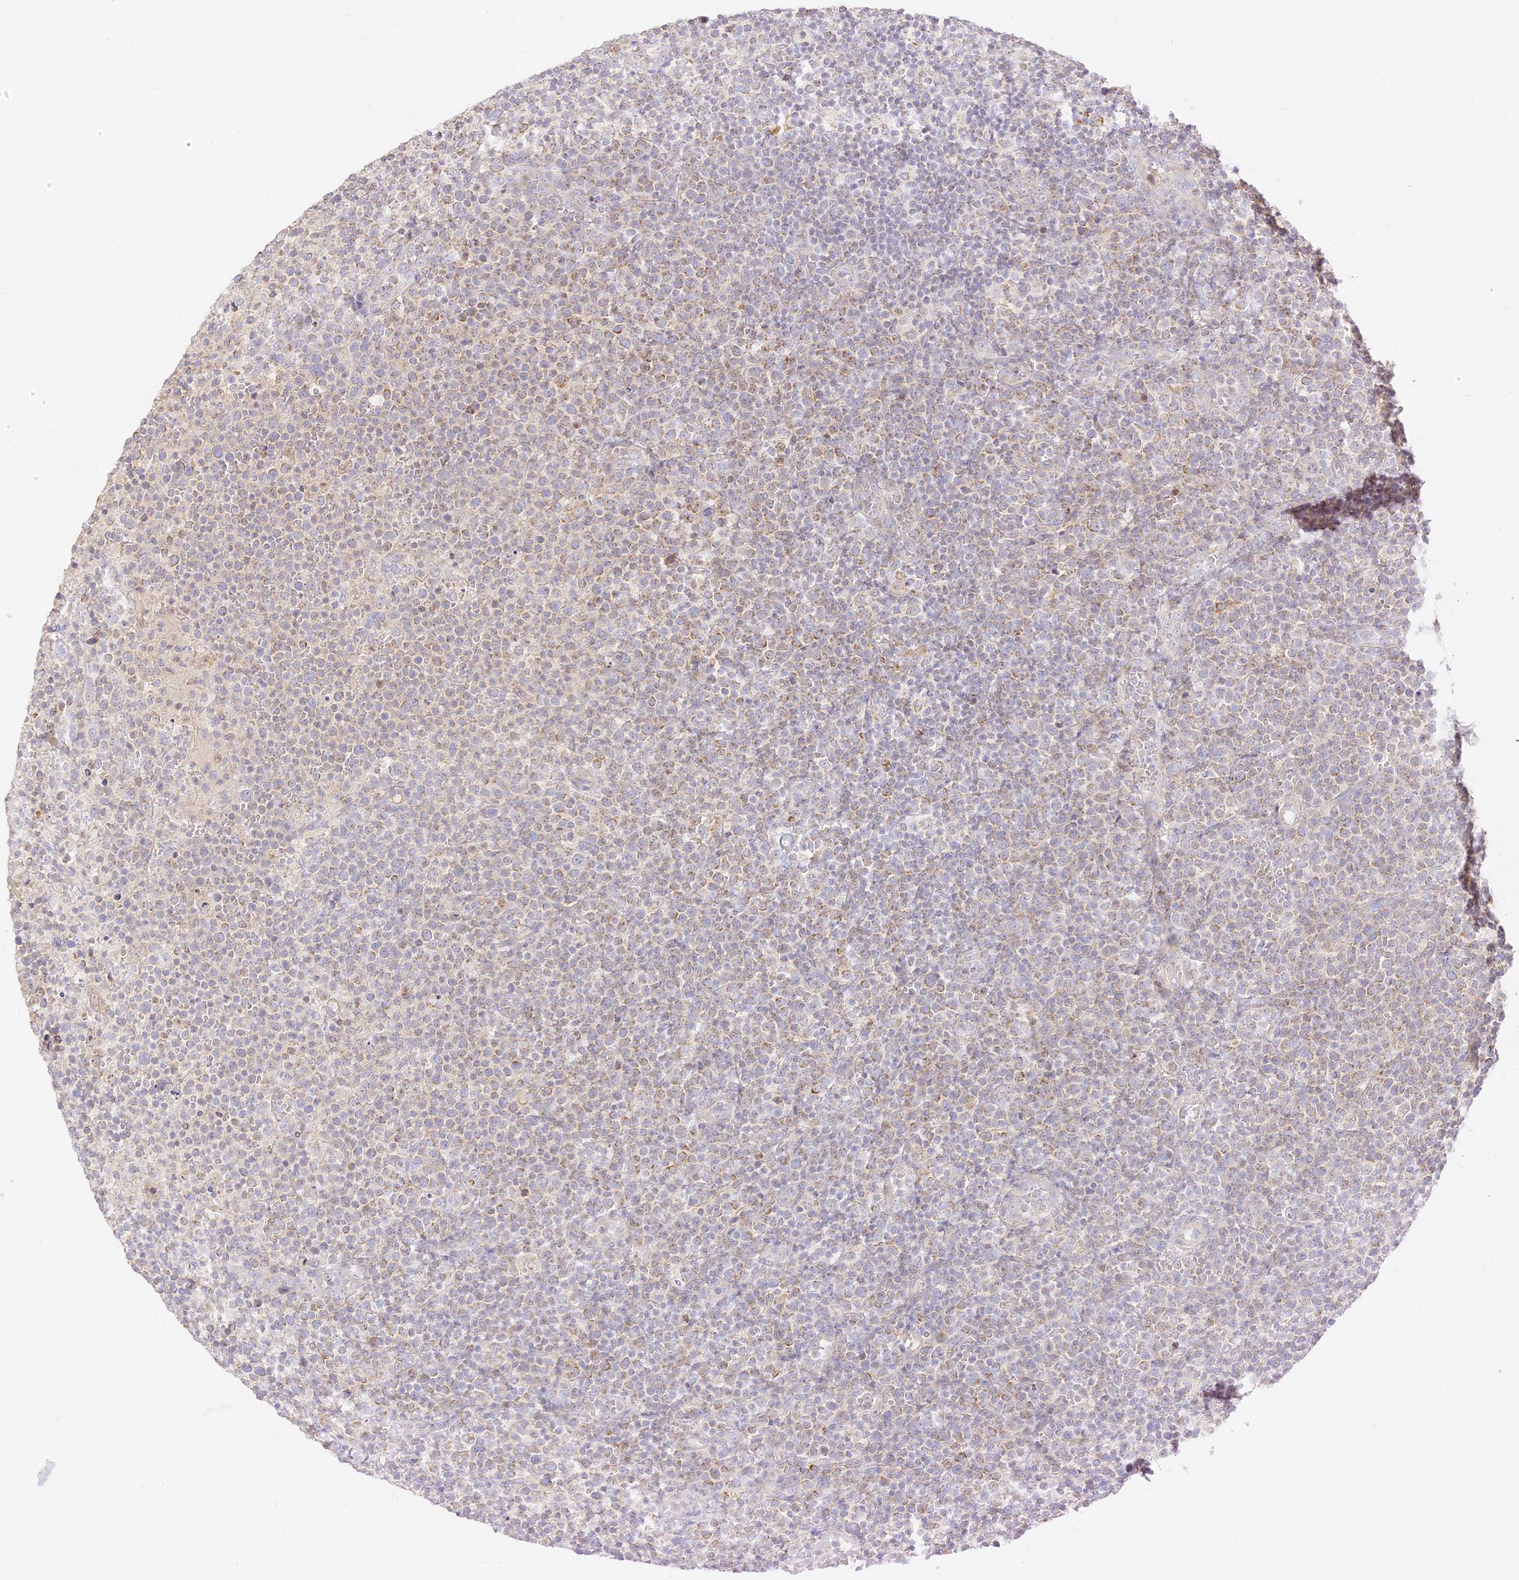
{"staining": {"intensity": "weak", "quantity": "<25%", "location": "cytoplasmic/membranous"}, "tissue": "lymphoma", "cell_type": "Tumor cells", "image_type": "cancer", "snomed": [{"axis": "morphology", "description": "Malignant lymphoma, non-Hodgkin's type, High grade"}, {"axis": "topography", "description": "Lymph node"}], "caption": "DAB (3,3'-diaminobenzidine) immunohistochemical staining of high-grade malignant lymphoma, non-Hodgkin's type exhibits no significant staining in tumor cells. Nuclei are stained in blue.", "gene": "LRRC15", "patient": {"sex": "male", "age": 61}}